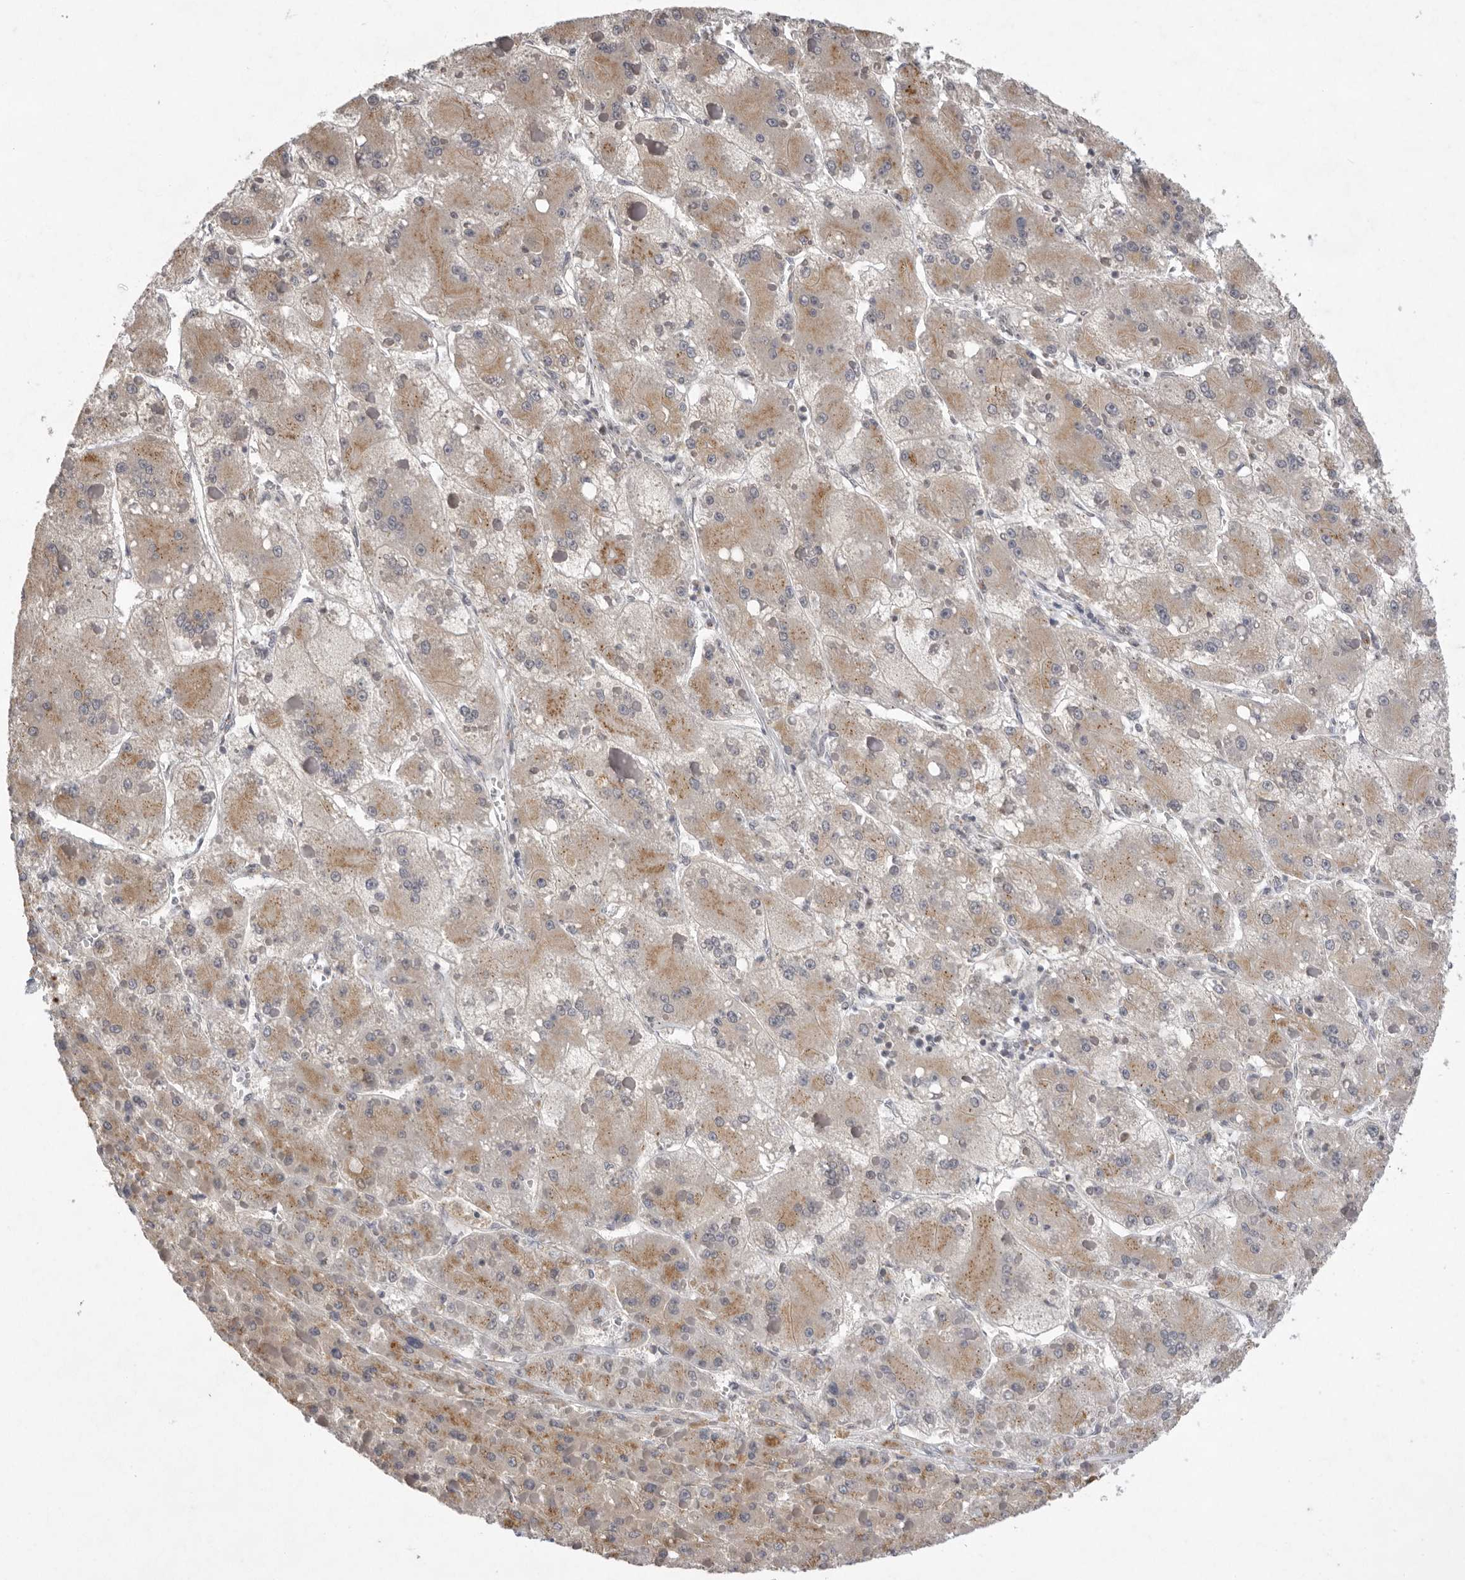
{"staining": {"intensity": "moderate", "quantity": ">75%", "location": "cytoplasmic/membranous"}, "tissue": "liver cancer", "cell_type": "Tumor cells", "image_type": "cancer", "snomed": [{"axis": "morphology", "description": "Carcinoma, Hepatocellular, NOS"}, {"axis": "topography", "description": "Liver"}], "caption": "Liver hepatocellular carcinoma stained for a protein displays moderate cytoplasmic/membranous positivity in tumor cells.", "gene": "TLR3", "patient": {"sex": "female", "age": 73}}